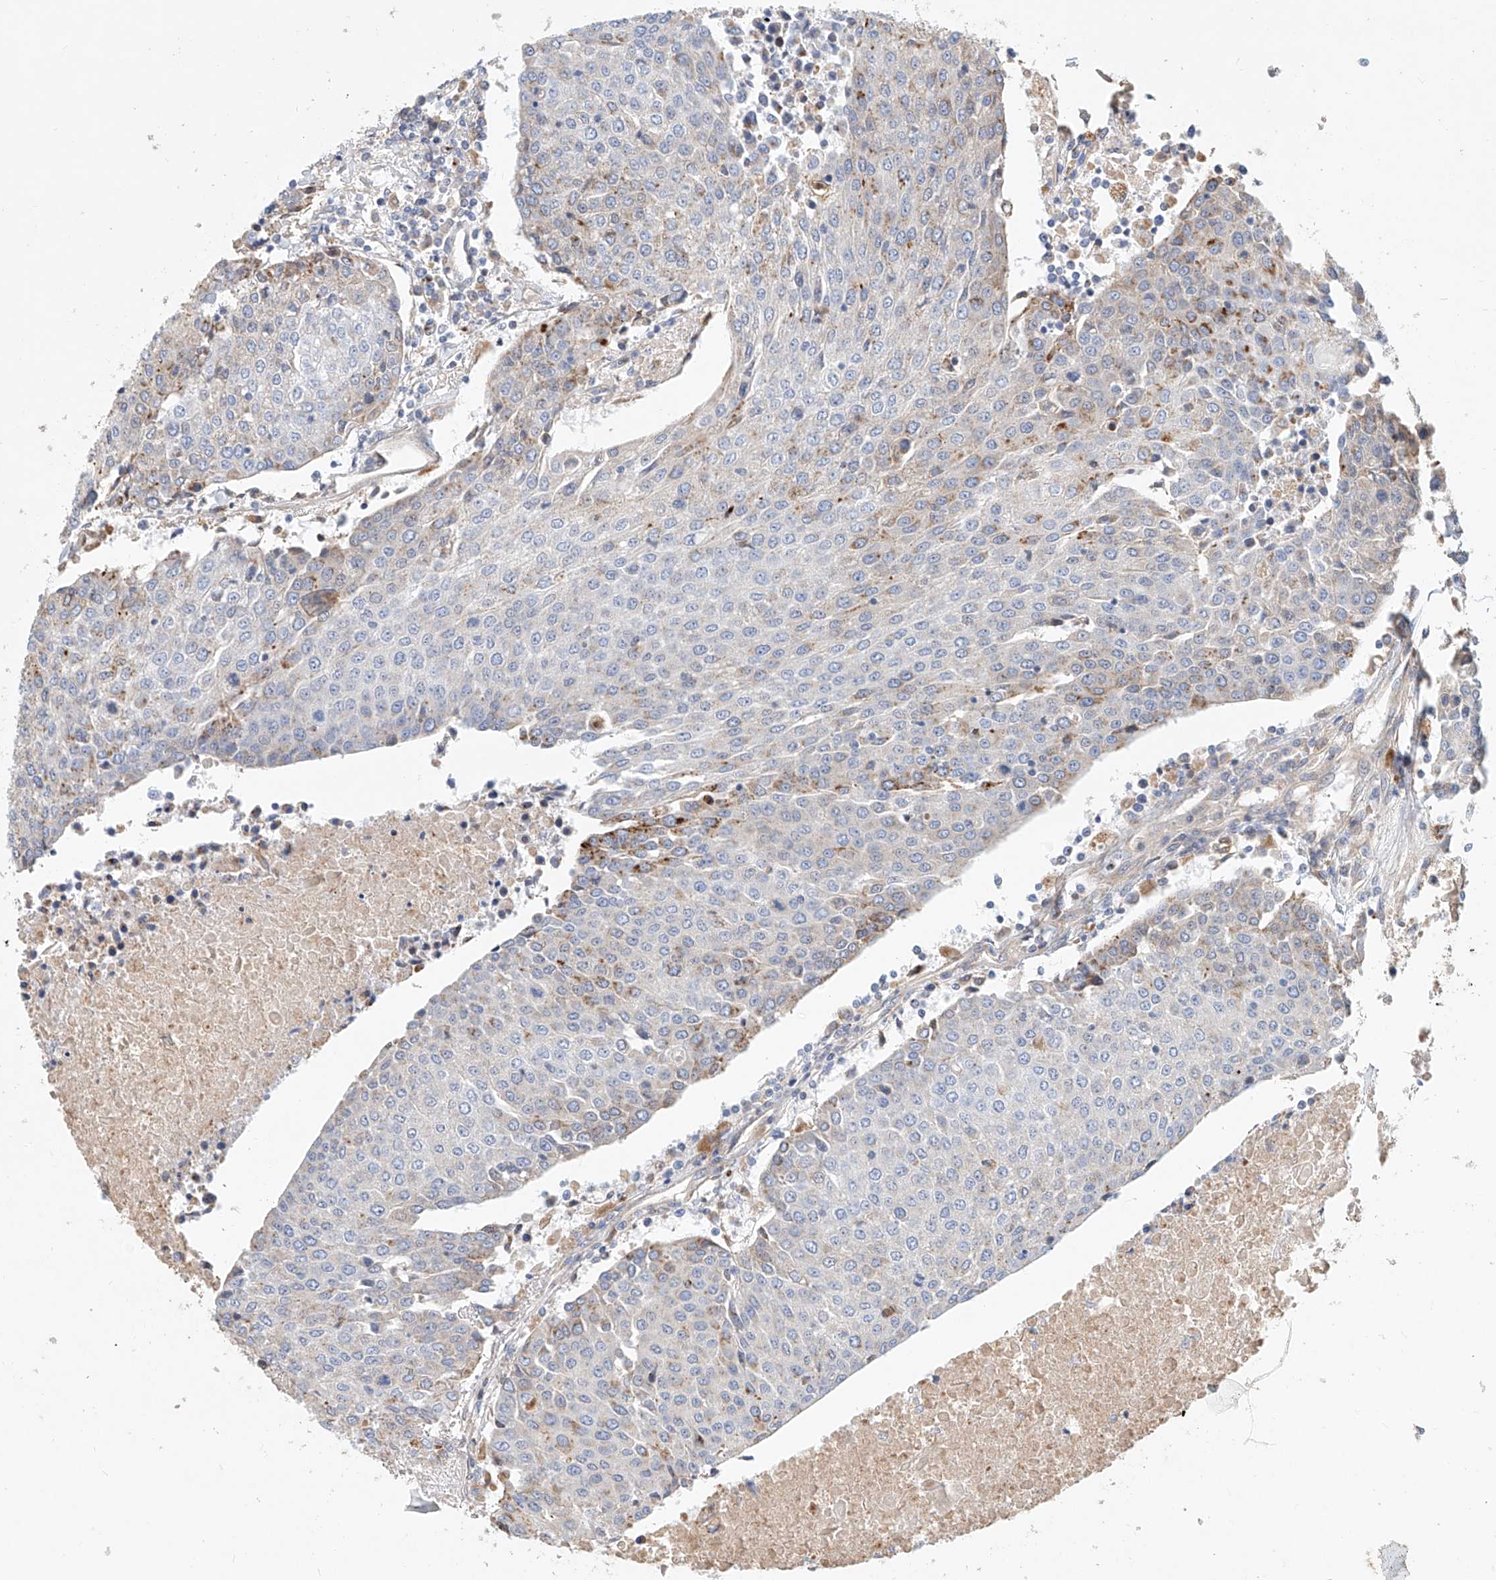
{"staining": {"intensity": "weak", "quantity": "<25%", "location": "cytoplasmic/membranous"}, "tissue": "urothelial cancer", "cell_type": "Tumor cells", "image_type": "cancer", "snomed": [{"axis": "morphology", "description": "Urothelial carcinoma, High grade"}, {"axis": "topography", "description": "Urinary bladder"}], "caption": "This is a image of IHC staining of urothelial carcinoma (high-grade), which shows no expression in tumor cells.", "gene": "HGSNAT", "patient": {"sex": "female", "age": 85}}